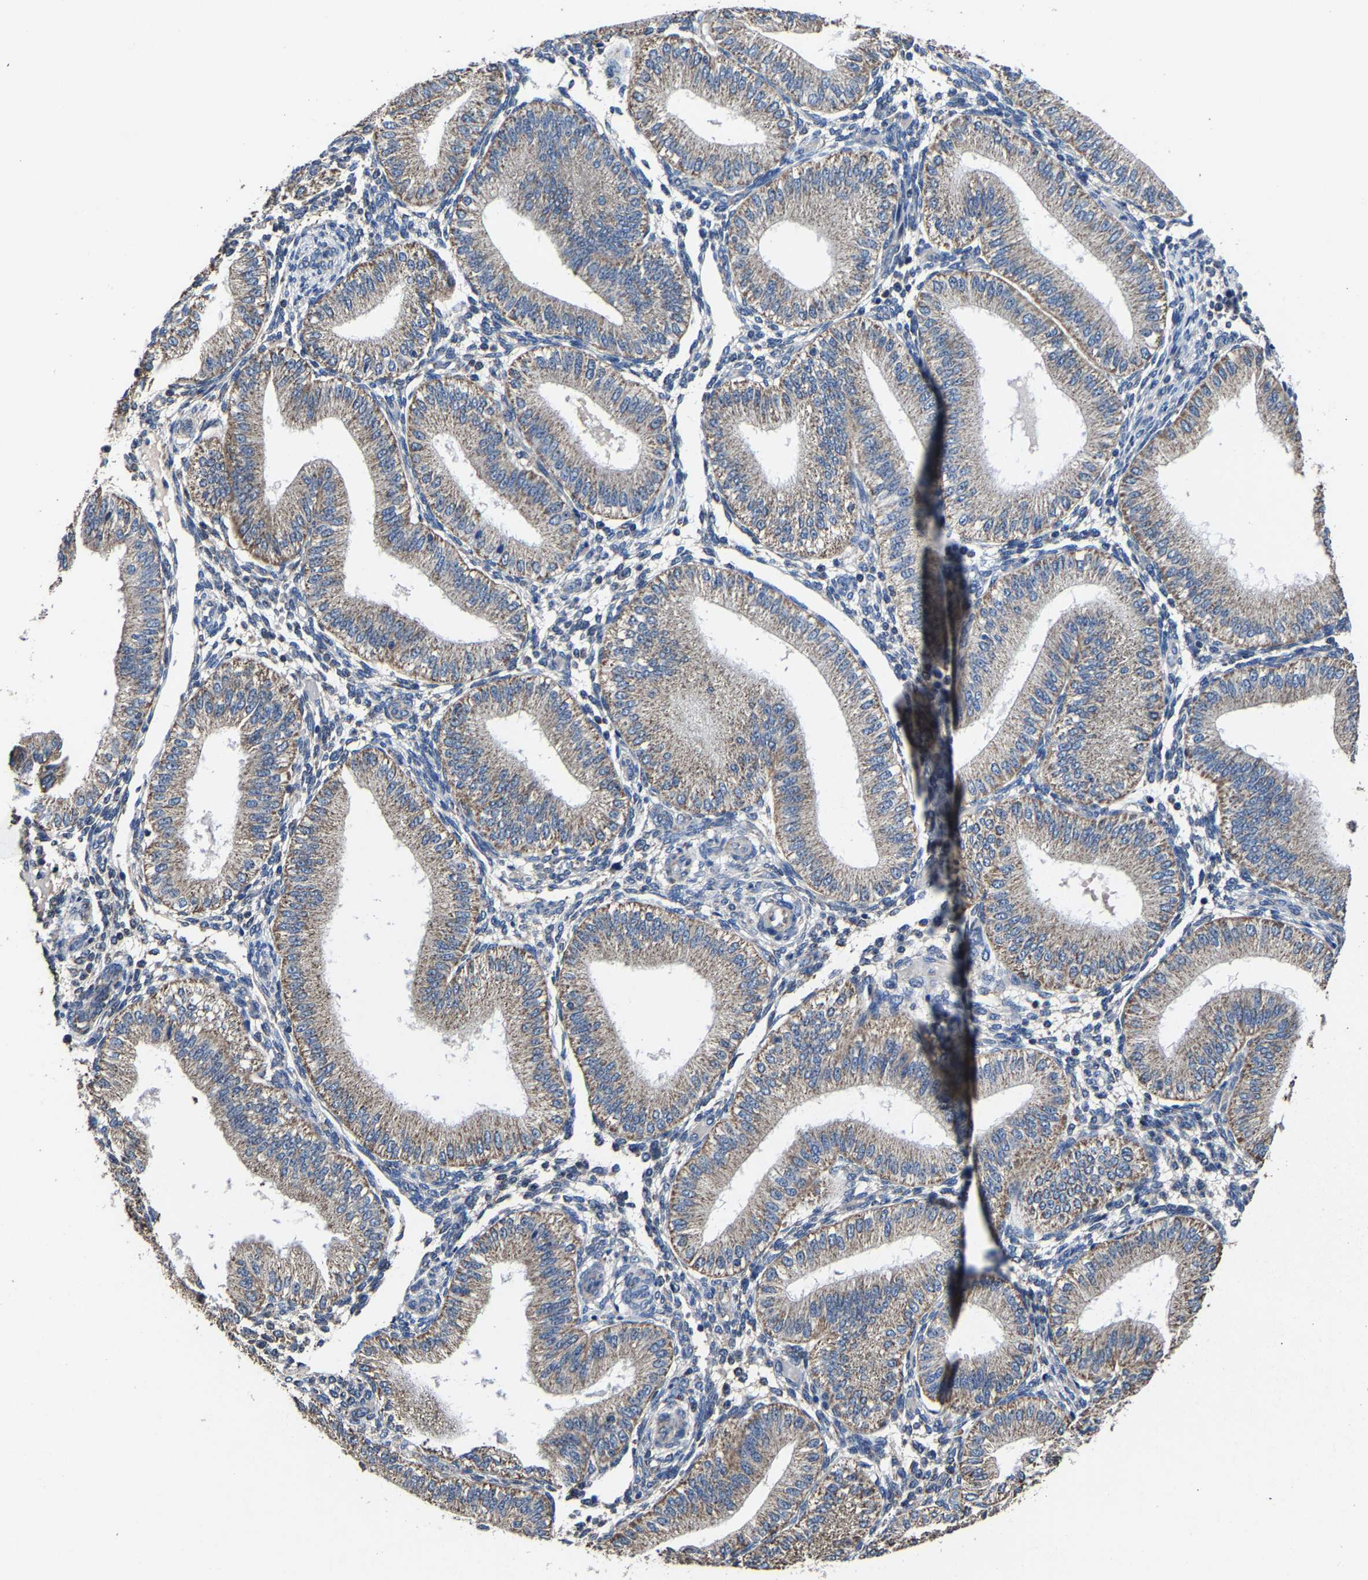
{"staining": {"intensity": "weak", "quantity": "<25%", "location": "cytoplasmic/membranous"}, "tissue": "endometrium", "cell_type": "Cells in endometrial stroma", "image_type": "normal", "snomed": [{"axis": "morphology", "description": "Normal tissue, NOS"}, {"axis": "topography", "description": "Endometrium"}], "caption": "Immunohistochemistry (IHC) micrograph of benign human endometrium stained for a protein (brown), which exhibits no positivity in cells in endometrial stroma.", "gene": "ZCCHC7", "patient": {"sex": "female", "age": 39}}